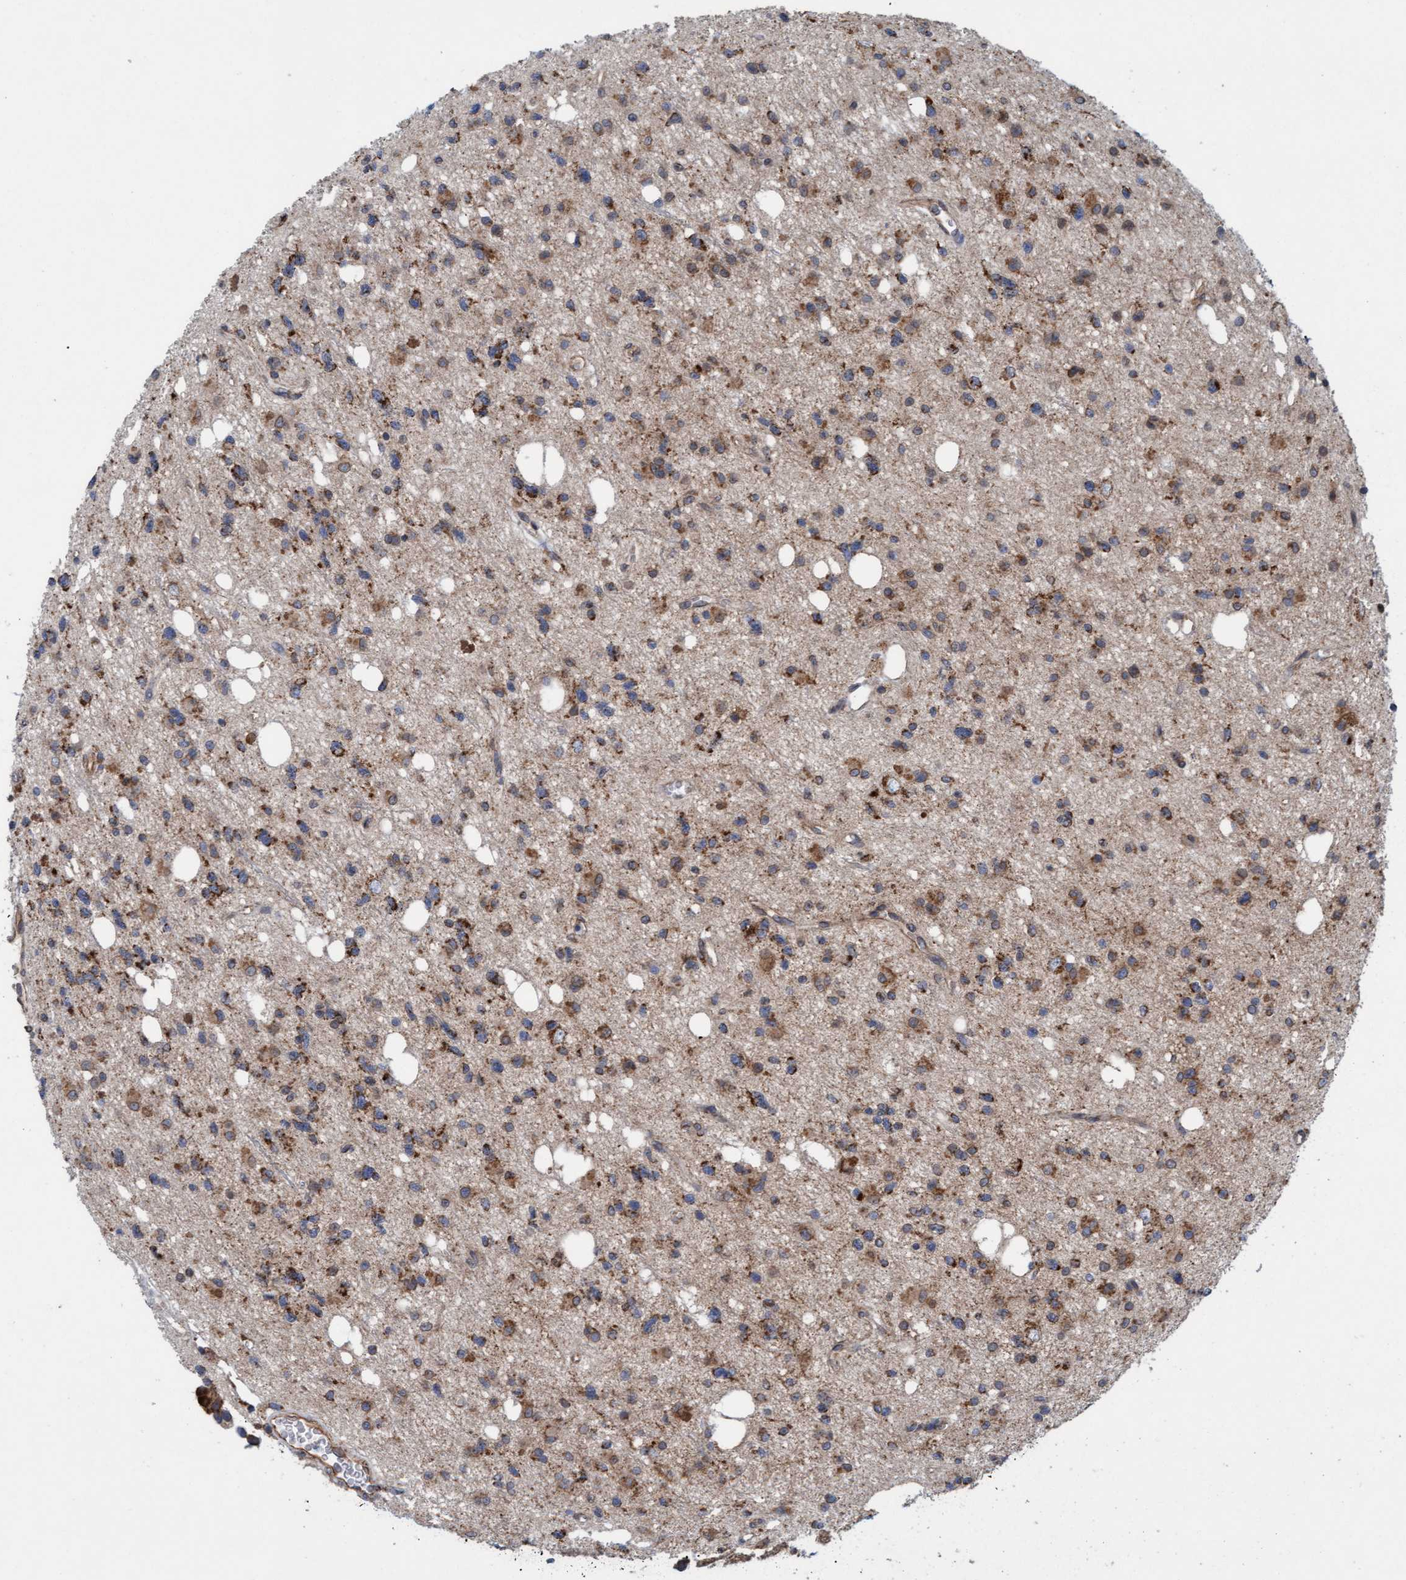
{"staining": {"intensity": "moderate", "quantity": "25%-75%", "location": "cytoplasmic/membranous"}, "tissue": "glioma", "cell_type": "Tumor cells", "image_type": "cancer", "snomed": [{"axis": "morphology", "description": "Glioma, malignant, High grade"}, {"axis": "topography", "description": "Brain"}], "caption": "Glioma stained with immunohistochemistry exhibits moderate cytoplasmic/membranous expression in approximately 25%-75% of tumor cells.", "gene": "MRPS23", "patient": {"sex": "female", "age": 62}}